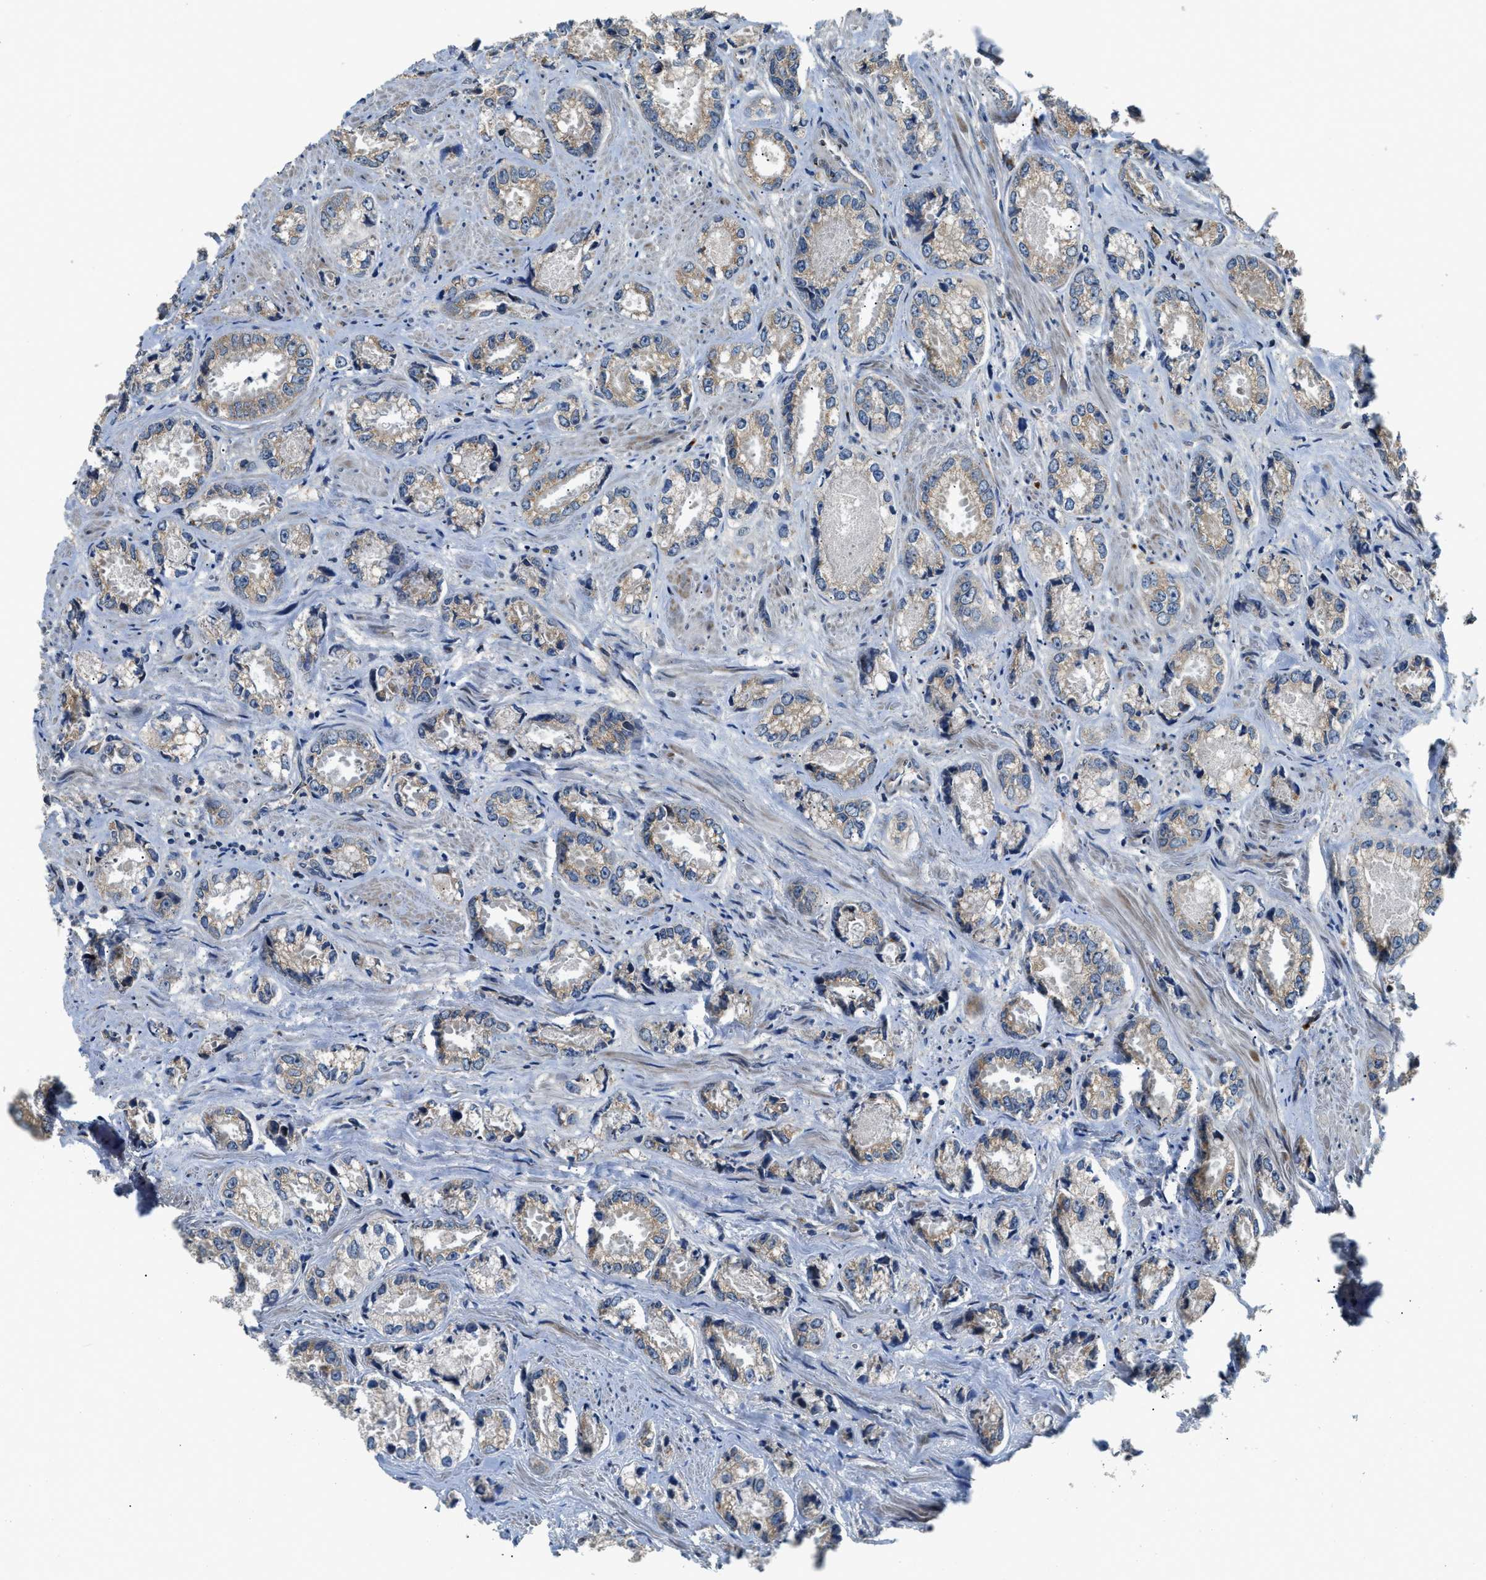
{"staining": {"intensity": "weak", "quantity": "25%-75%", "location": "cytoplasmic/membranous"}, "tissue": "prostate cancer", "cell_type": "Tumor cells", "image_type": "cancer", "snomed": [{"axis": "morphology", "description": "Adenocarcinoma, High grade"}, {"axis": "topography", "description": "Prostate"}], "caption": "Immunohistochemical staining of prostate cancer (high-grade adenocarcinoma) reveals low levels of weak cytoplasmic/membranous expression in about 25%-75% of tumor cells.", "gene": "FUT8", "patient": {"sex": "male", "age": 61}}